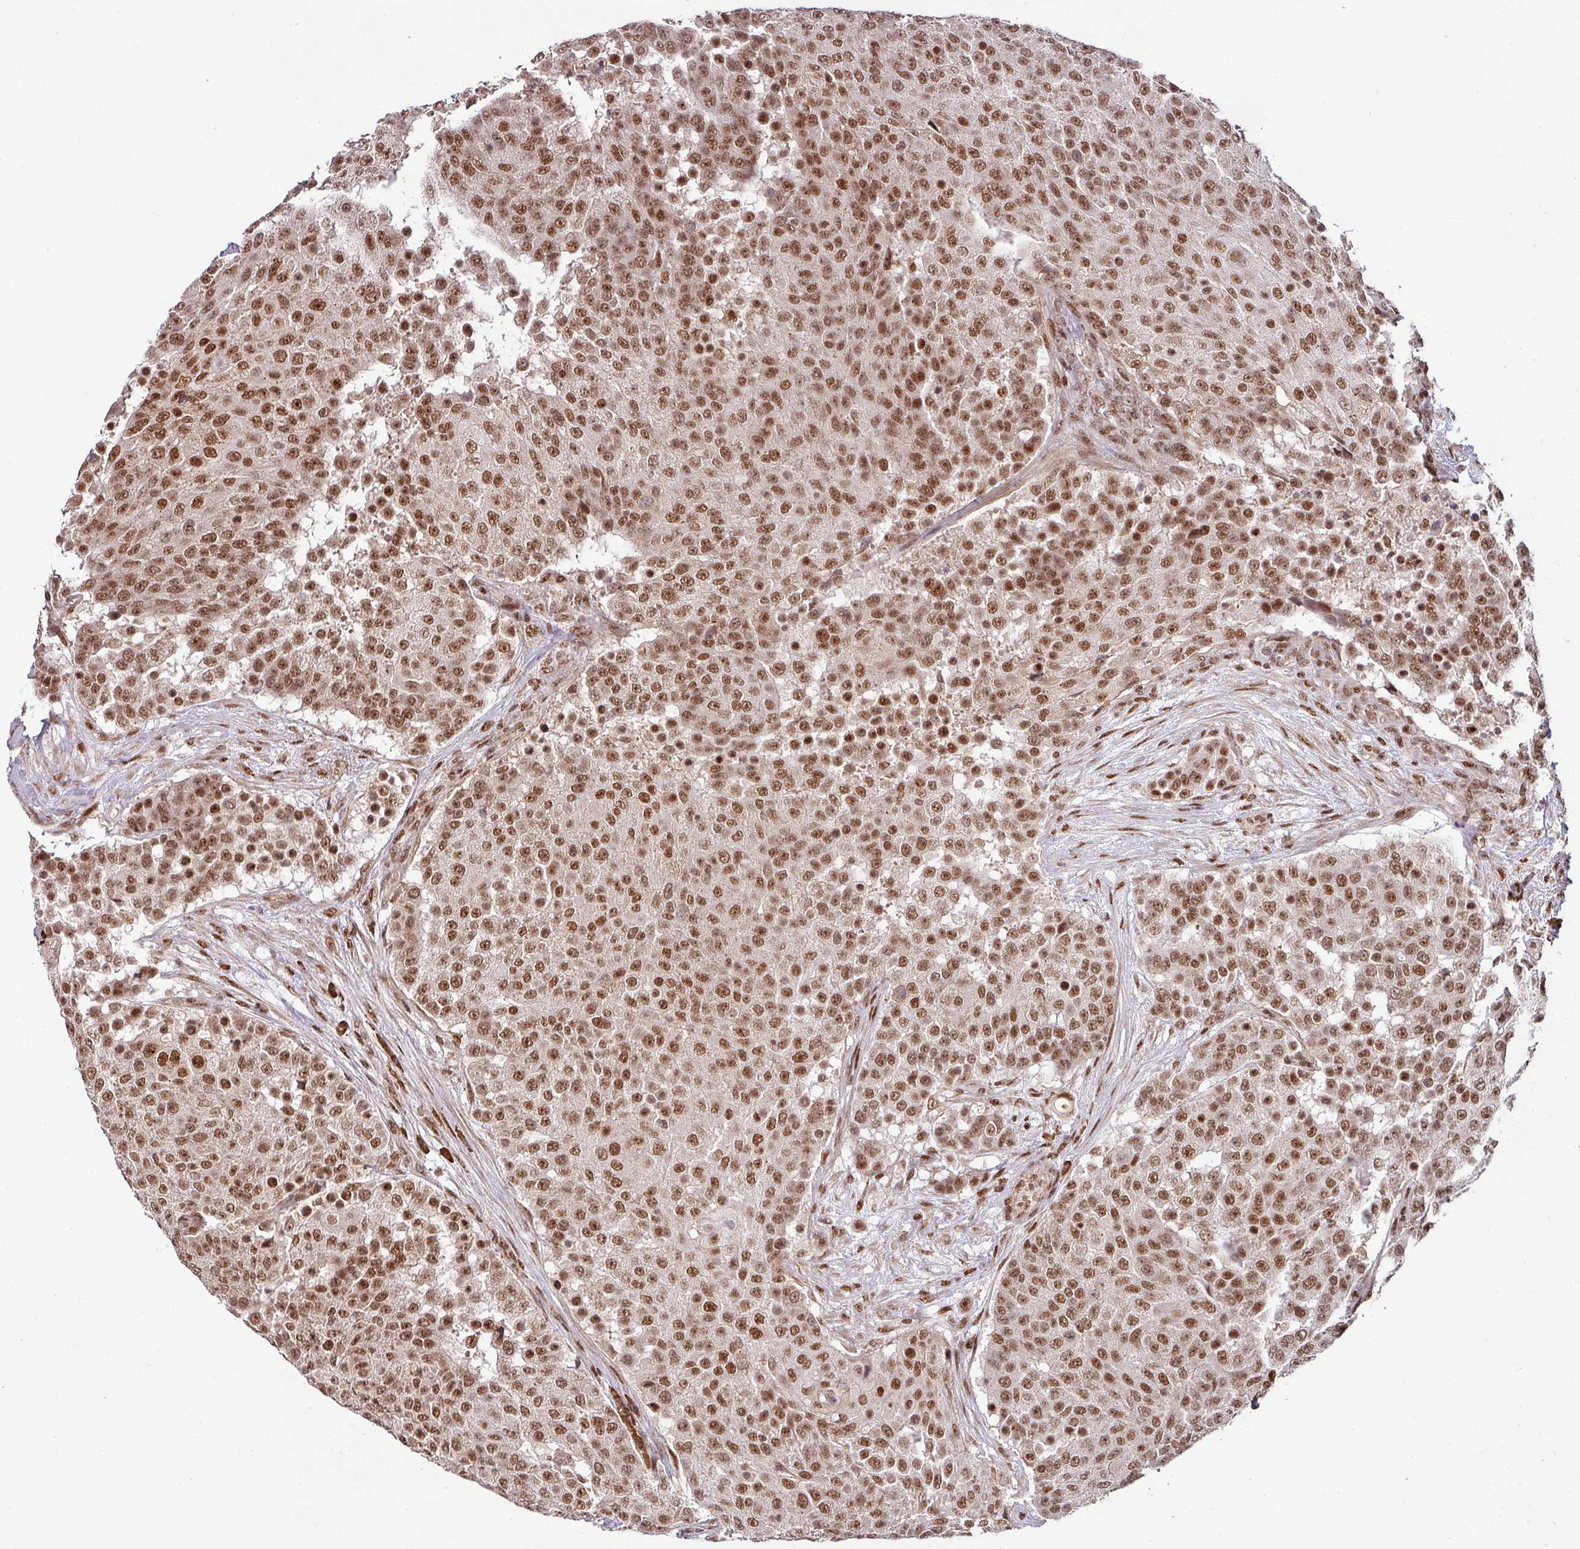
{"staining": {"intensity": "moderate", "quantity": ">75%", "location": "nuclear"}, "tissue": "urothelial cancer", "cell_type": "Tumor cells", "image_type": "cancer", "snomed": [{"axis": "morphology", "description": "Urothelial carcinoma, High grade"}, {"axis": "topography", "description": "Urinary bladder"}], "caption": "IHC (DAB) staining of high-grade urothelial carcinoma demonstrates moderate nuclear protein positivity in about >75% of tumor cells. Using DAB (3,3'-diaminobenzidine) (brown) and hematoxylin (blue) stains, captured at high magnification using brightfield microscopy.", "gene": "PHF23", "patient": {"sex": "female", "age": 63}}